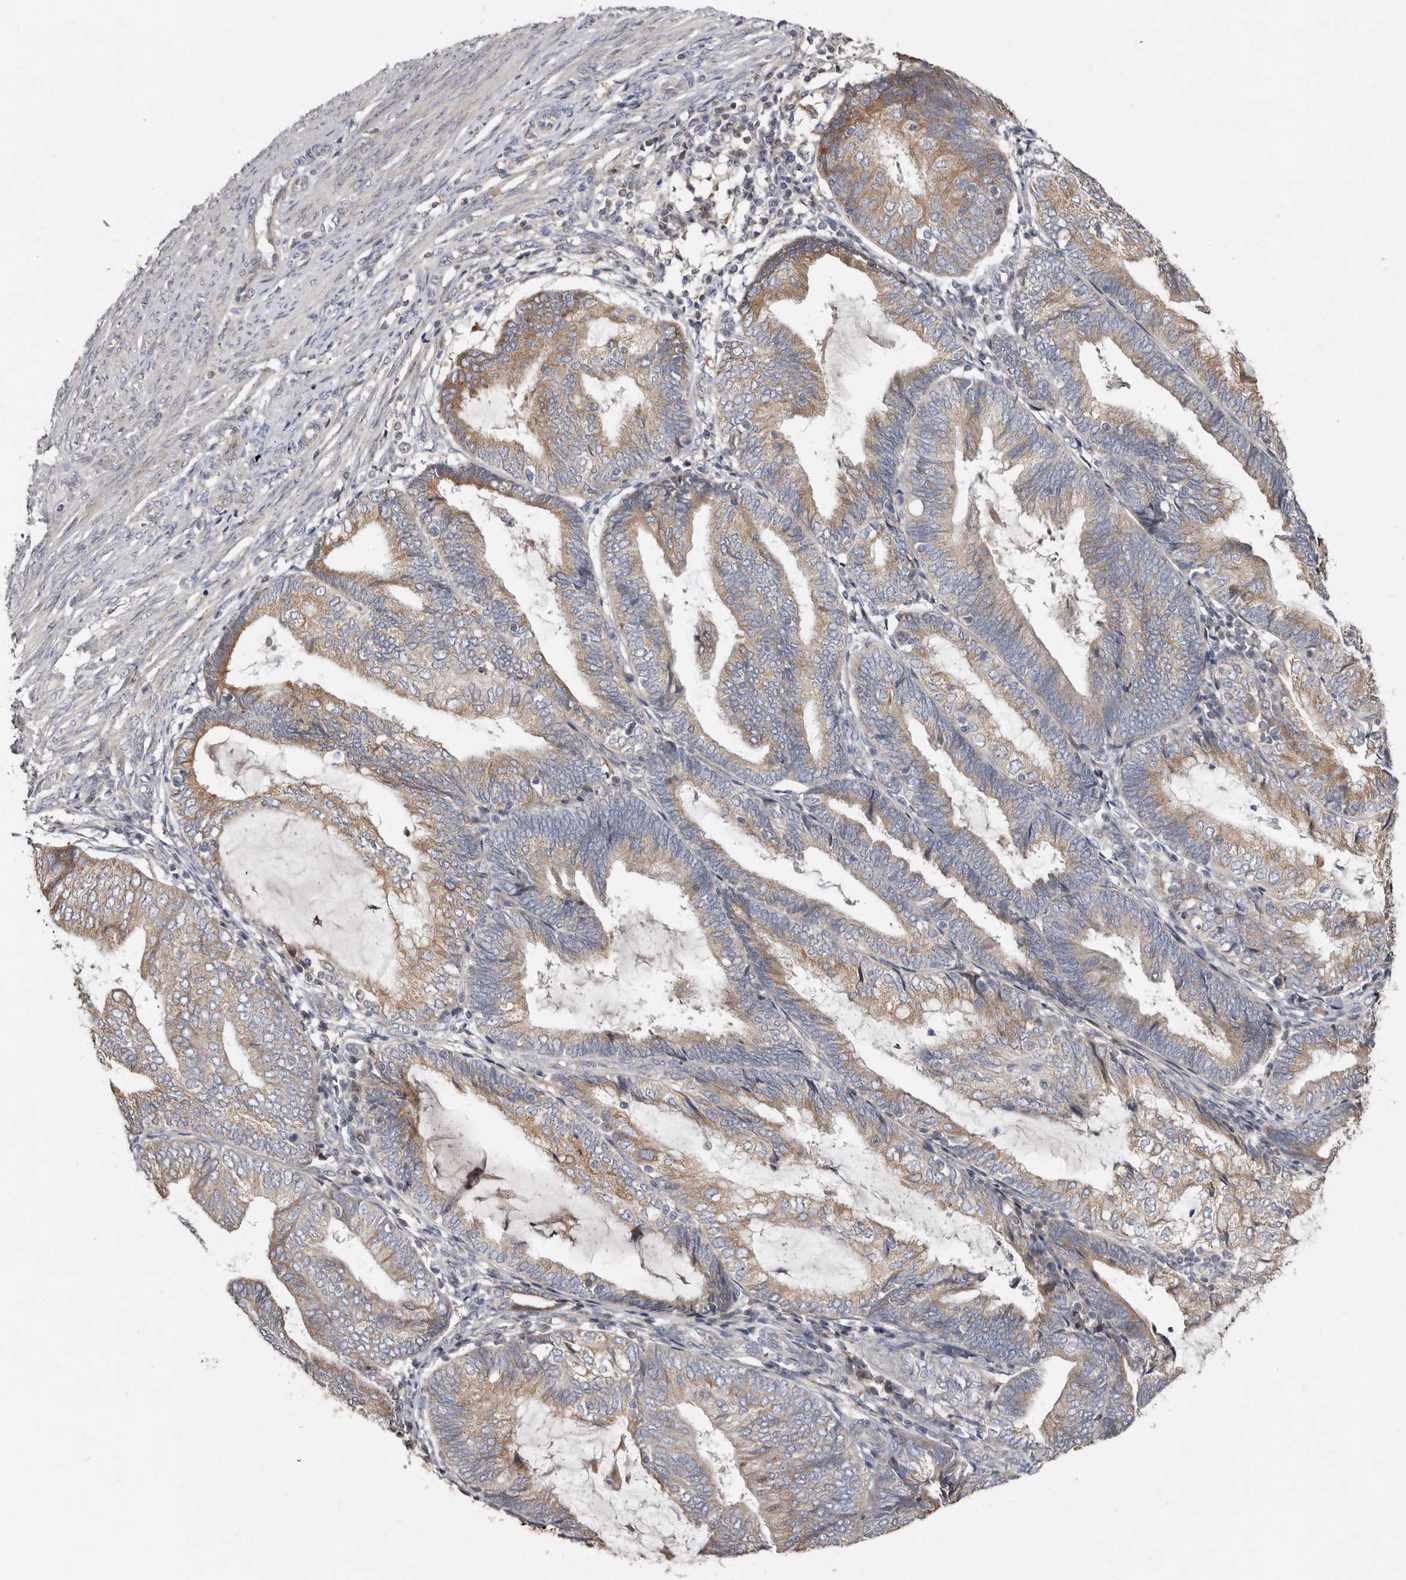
{"staining": {"intensity": "weak", "quantity": ">75%", "location": "cytoplasmic/membranous"}, "tissue": "endometrial cancer", "cell_type": "Tumor cells", "image_type": "cancer", "snomed": [{"axis": "morphology", "description": "Adenocarcinoma, NOS"}, {"axis": "topography", "description": "Endometrium"}], "caption": "Human endometrial cancer stained for a protein (brown) demonstrates weak cytoplasmic/membranous positive positivity in about >75% of tumor cells.", "gene": "ASIC5", "patient": {"sex": "female", "age": 81}}